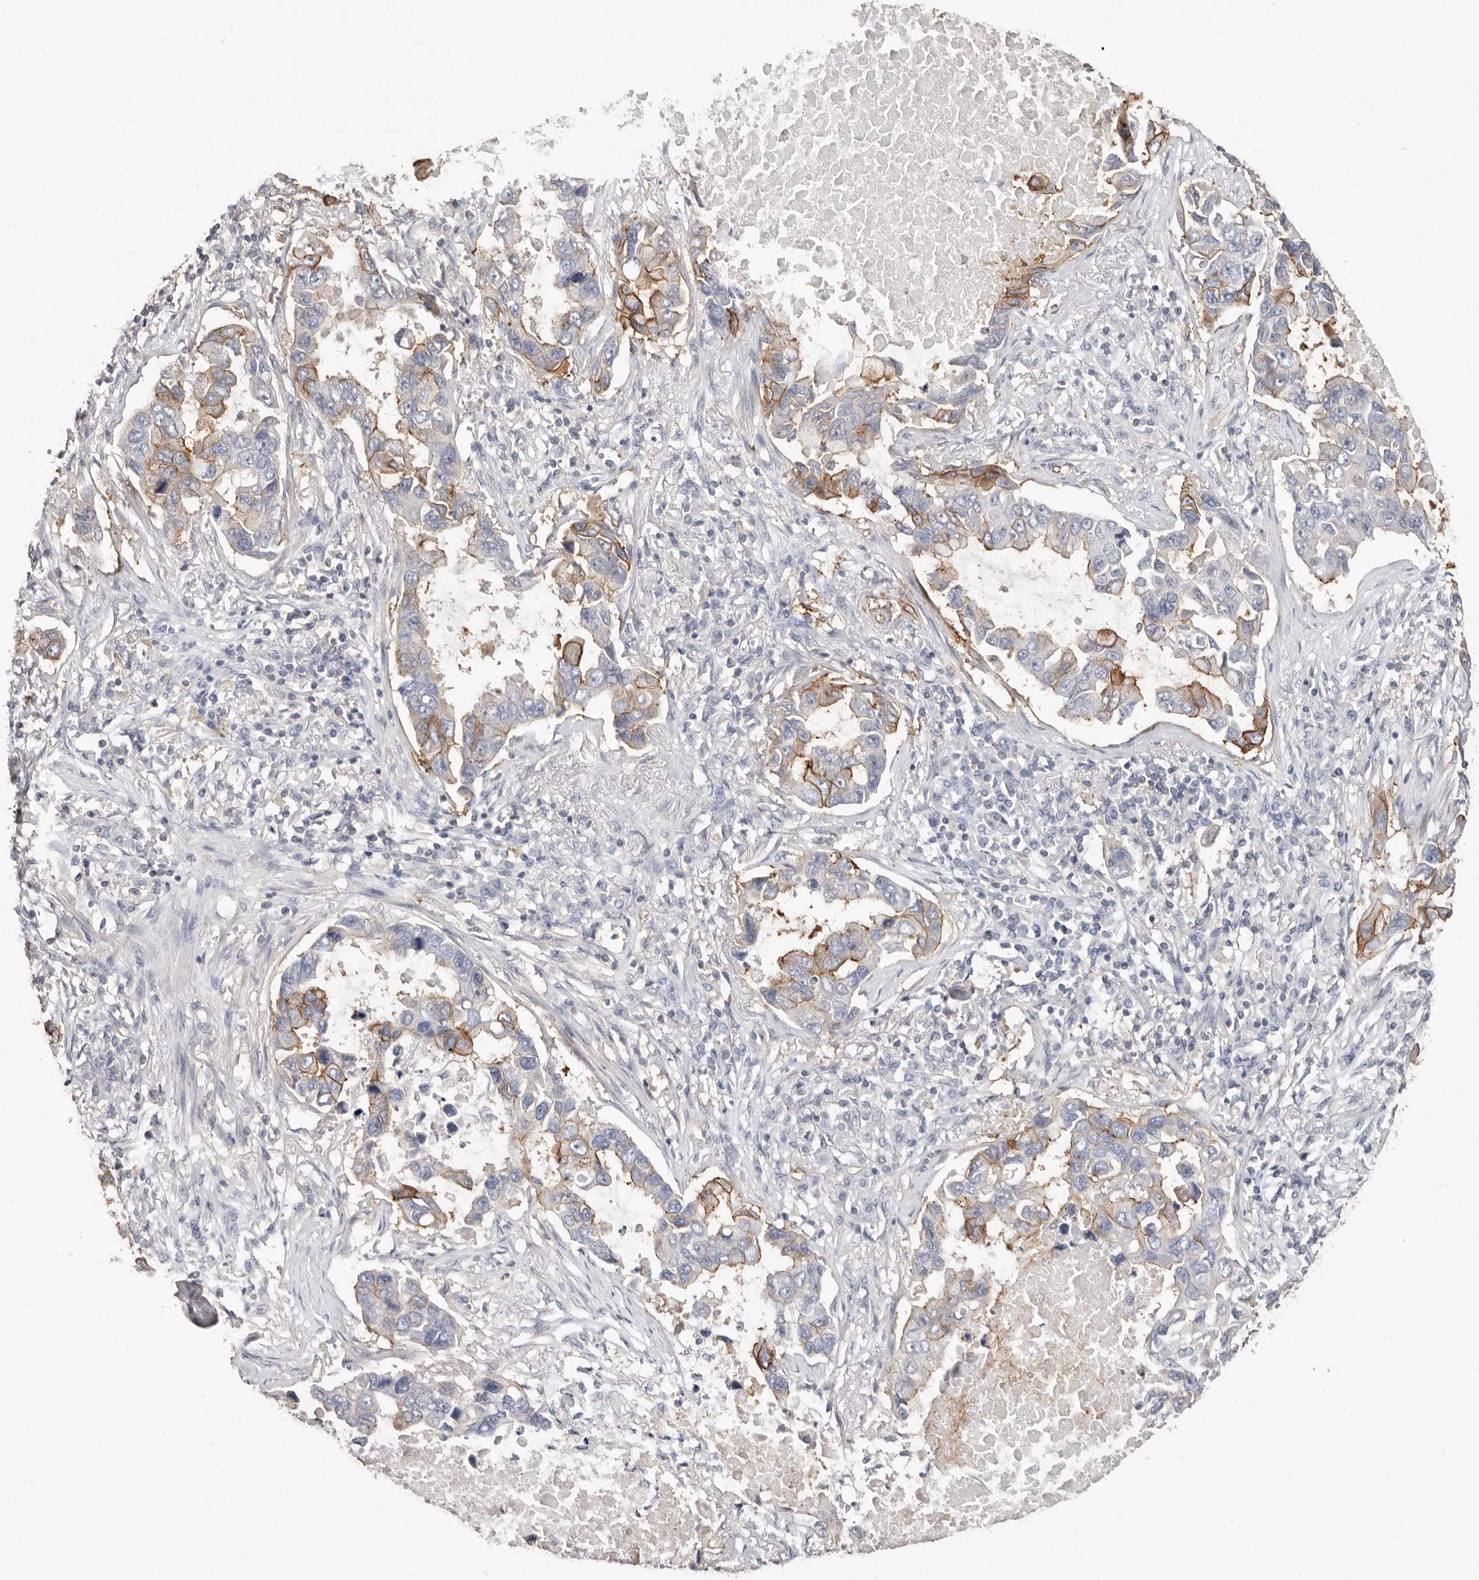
{"staining": {"intensity": "moderate", "quantity": "25%-75%", "location": "cytoplasmic/membranous"}, "tissue": "lung cancer", "cell_type": "Tumor cells", "image_type": "cancer", "snomed": [{"axis": "morphology", "description": "Adenocarcinoma, NOS"}, {"axis": "topography", "description": "Lung"}], "caption": "This is a histology image of immunohistochemistry staining of adenocarcinoma (lung), which shows moderate staining in the cytoplasmic/membranous of tumor cells.", "gene": "S100A14", "patient": {"sex": "male", "age": 64}}